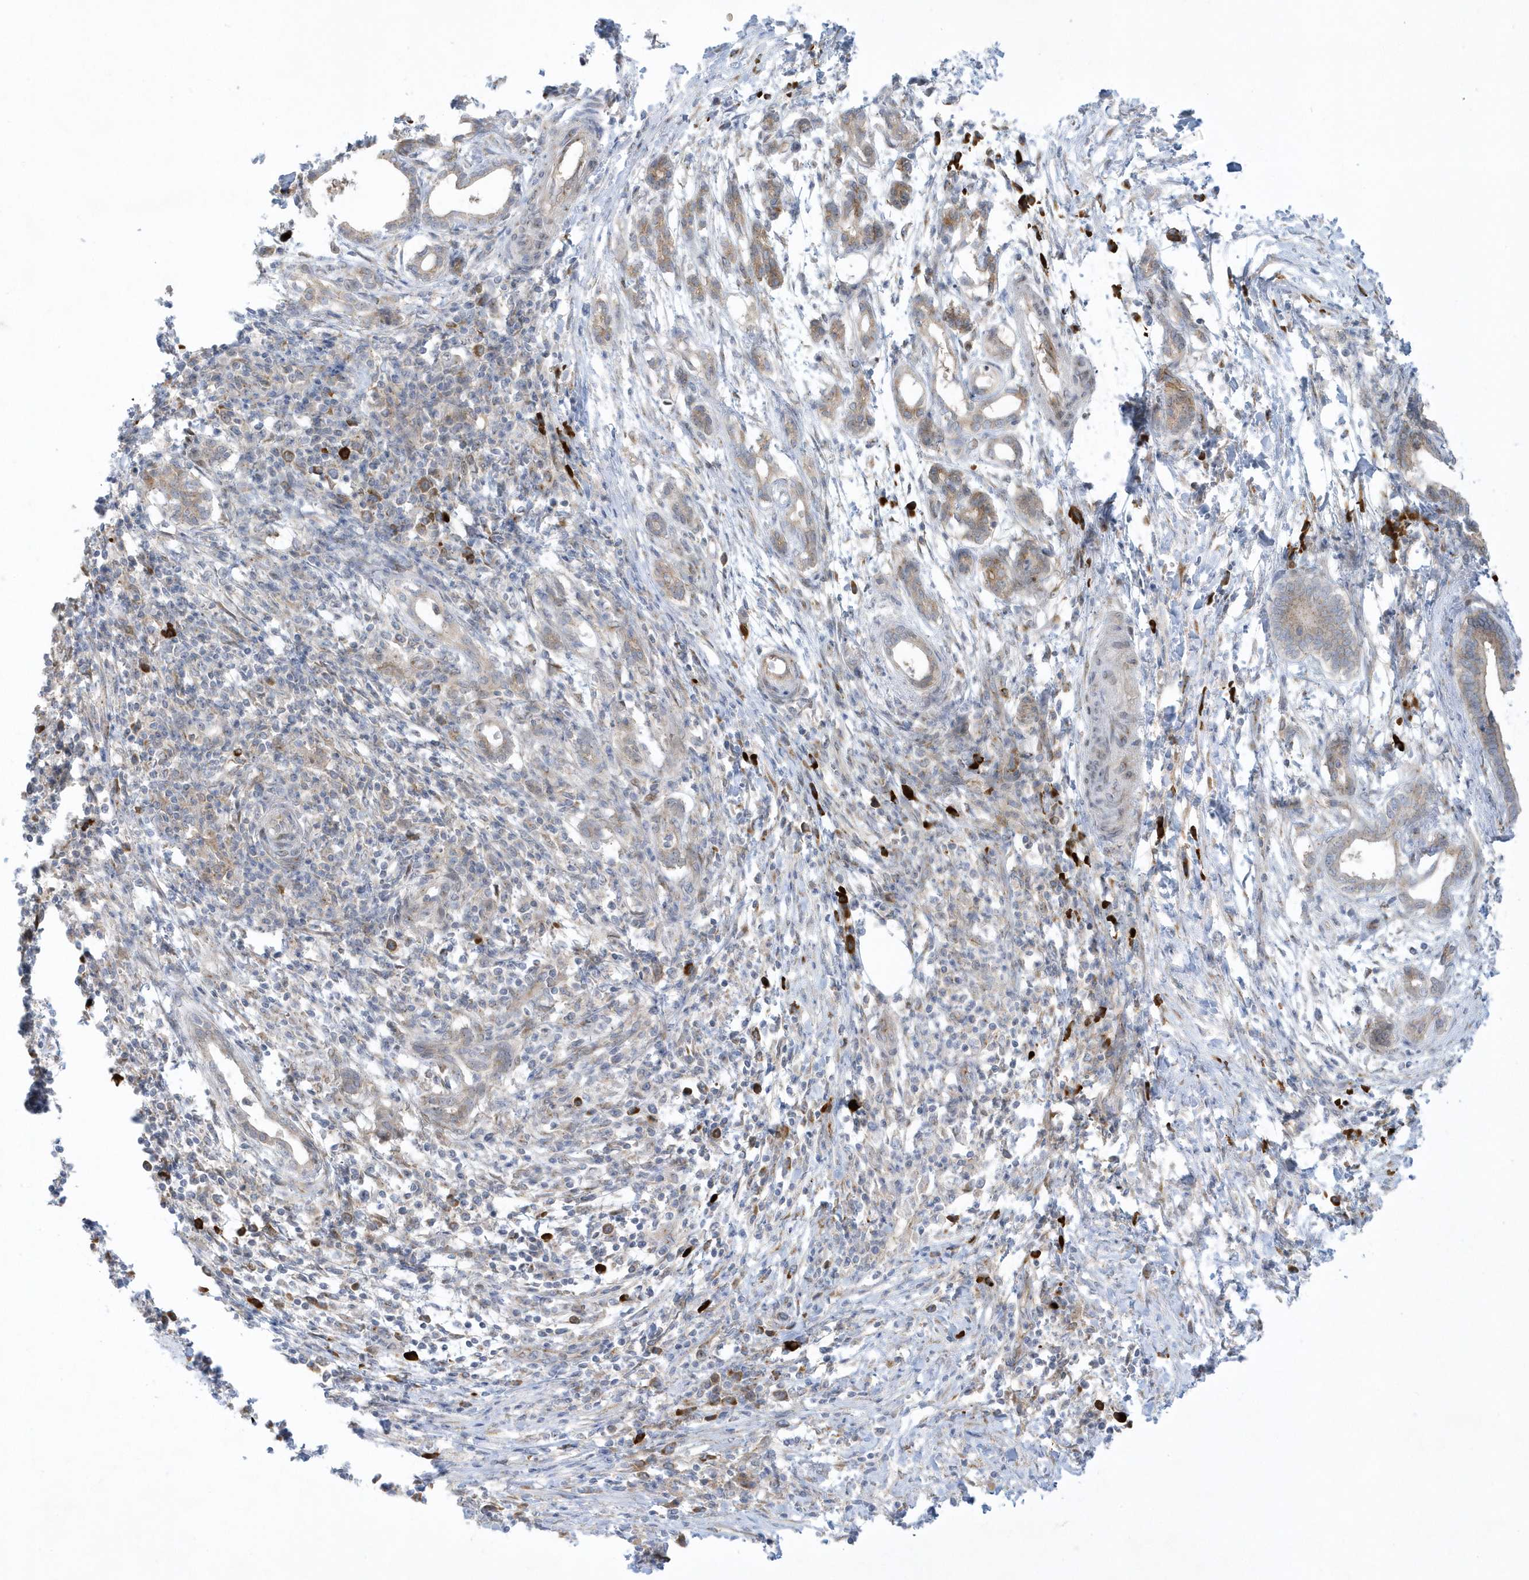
{"staining": {"intensity": "weak", "quantity": "25%-75%", "location": "cytoplasmic/membranous"}, "tissue": "pancreatic cancer", "cell_type": "Tumor cells", "image_type": "cancer", "snomed": [{"axis": "morphology", "description": "Adenocarcinoma, NOS"}, {"axis": "topography", "description": "Pancreas"}], "caption": "Pancreatic adenocarcinoma tissue exhibits weak cytoplasmic/membranous positivity in approximately 25%-75% of tumor cells, visualized by immunohistochemistry.", "gene": "RPP40", "patient": {"sex": "female", "age": 55}}